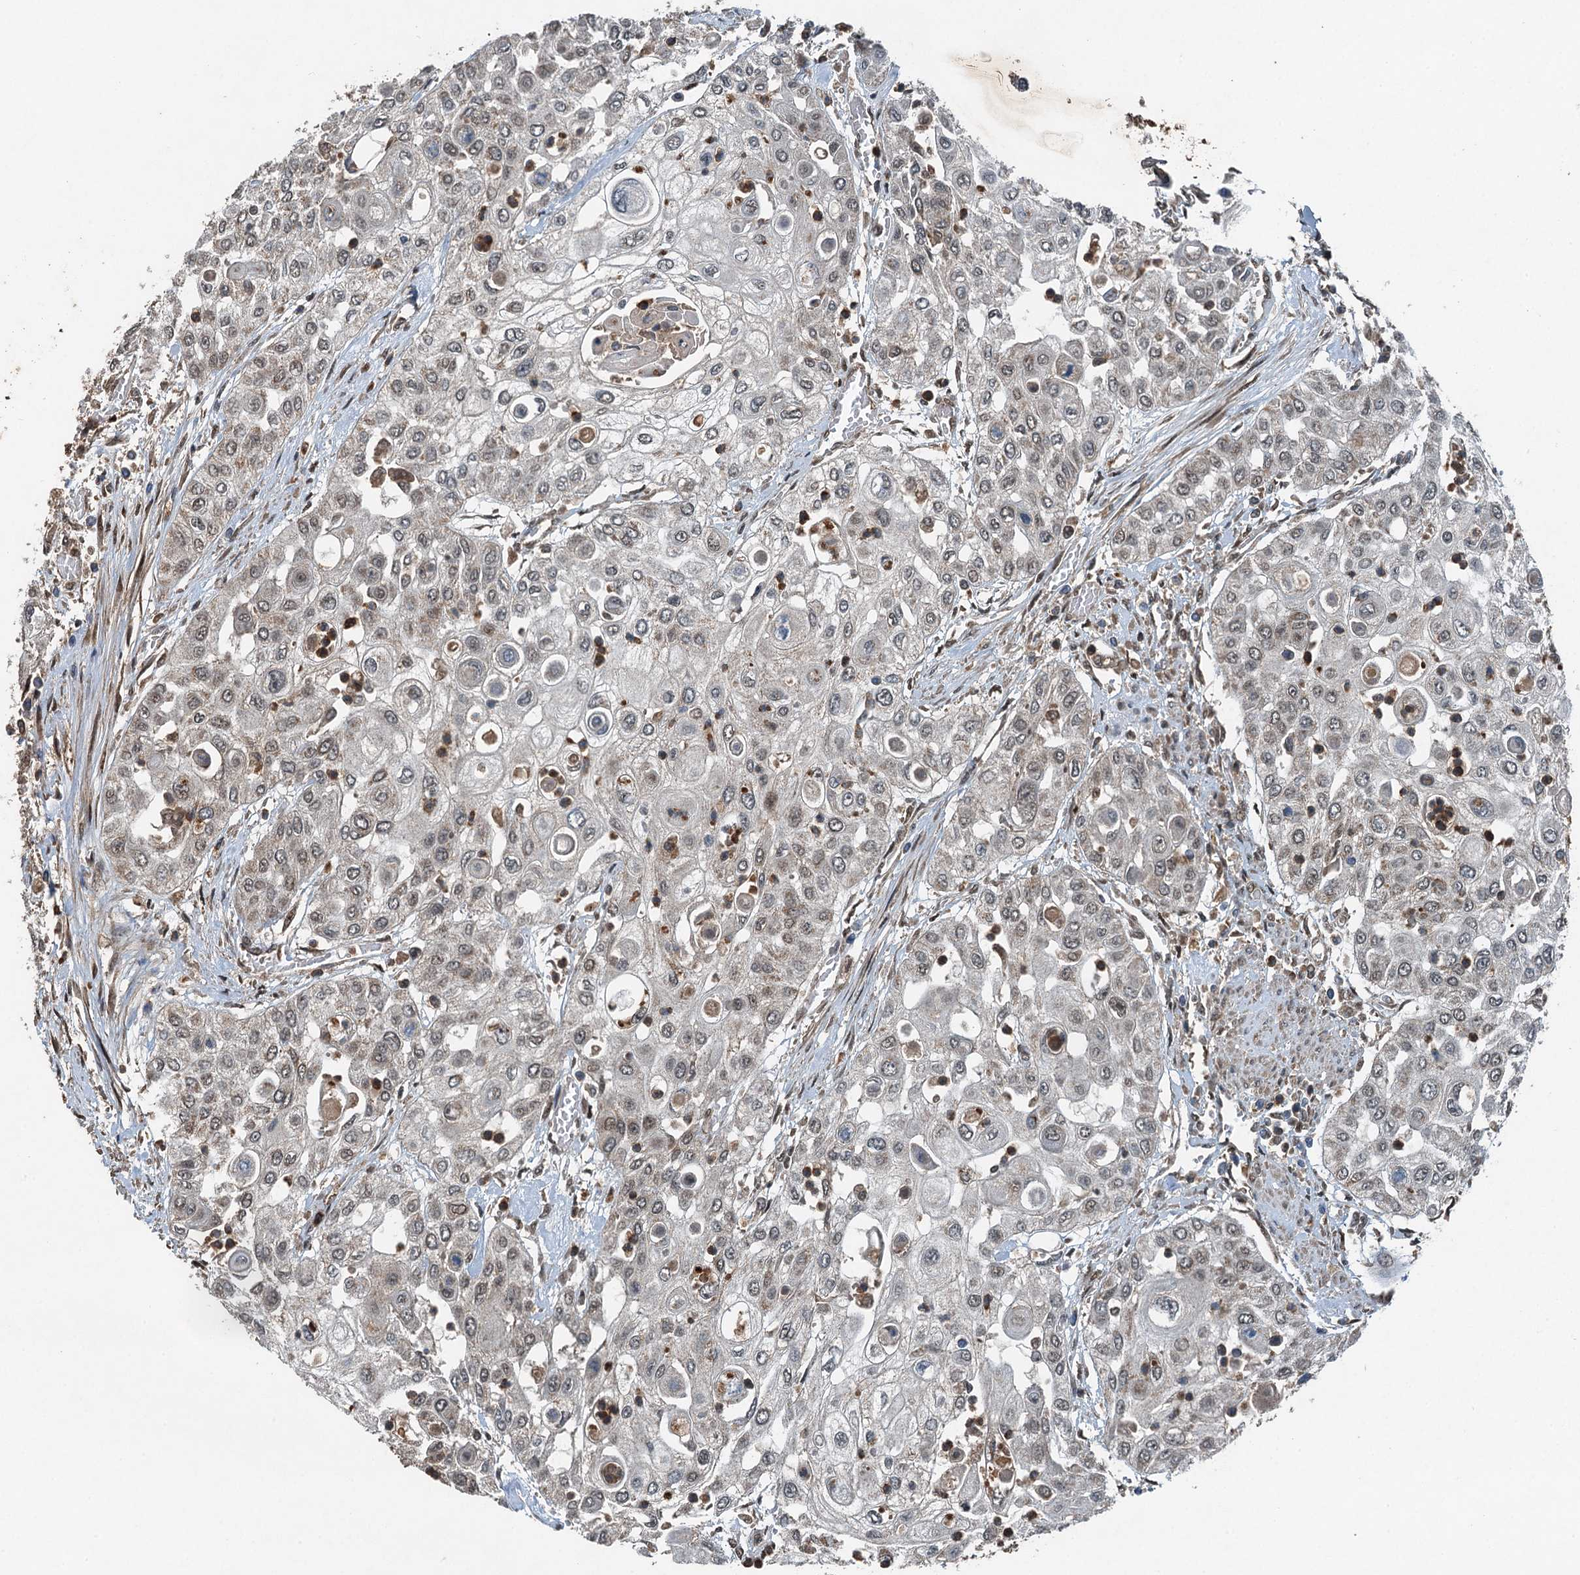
{"staining": {"intensity": "moderate", "quantity": "25%-75%", "location": "nuclear"}, "tissue": "urothelial cancer", "cell_type": "Tumor cells", "image_type": "cancer", "snomed": [{"axis": "morphology", "description": "Urothelial carcinoma, High grade"}, {"axis": "topography", "description": "Urinary bladder"}], "caption": "Moderate nuclear staining for a protein is seen in approximately 25%-75% of tumor cells of urothelial cancer using immunohistochemistry (IHC).", "gene": "UBXN6", "patient": {"sex": "female", "age": 79}}